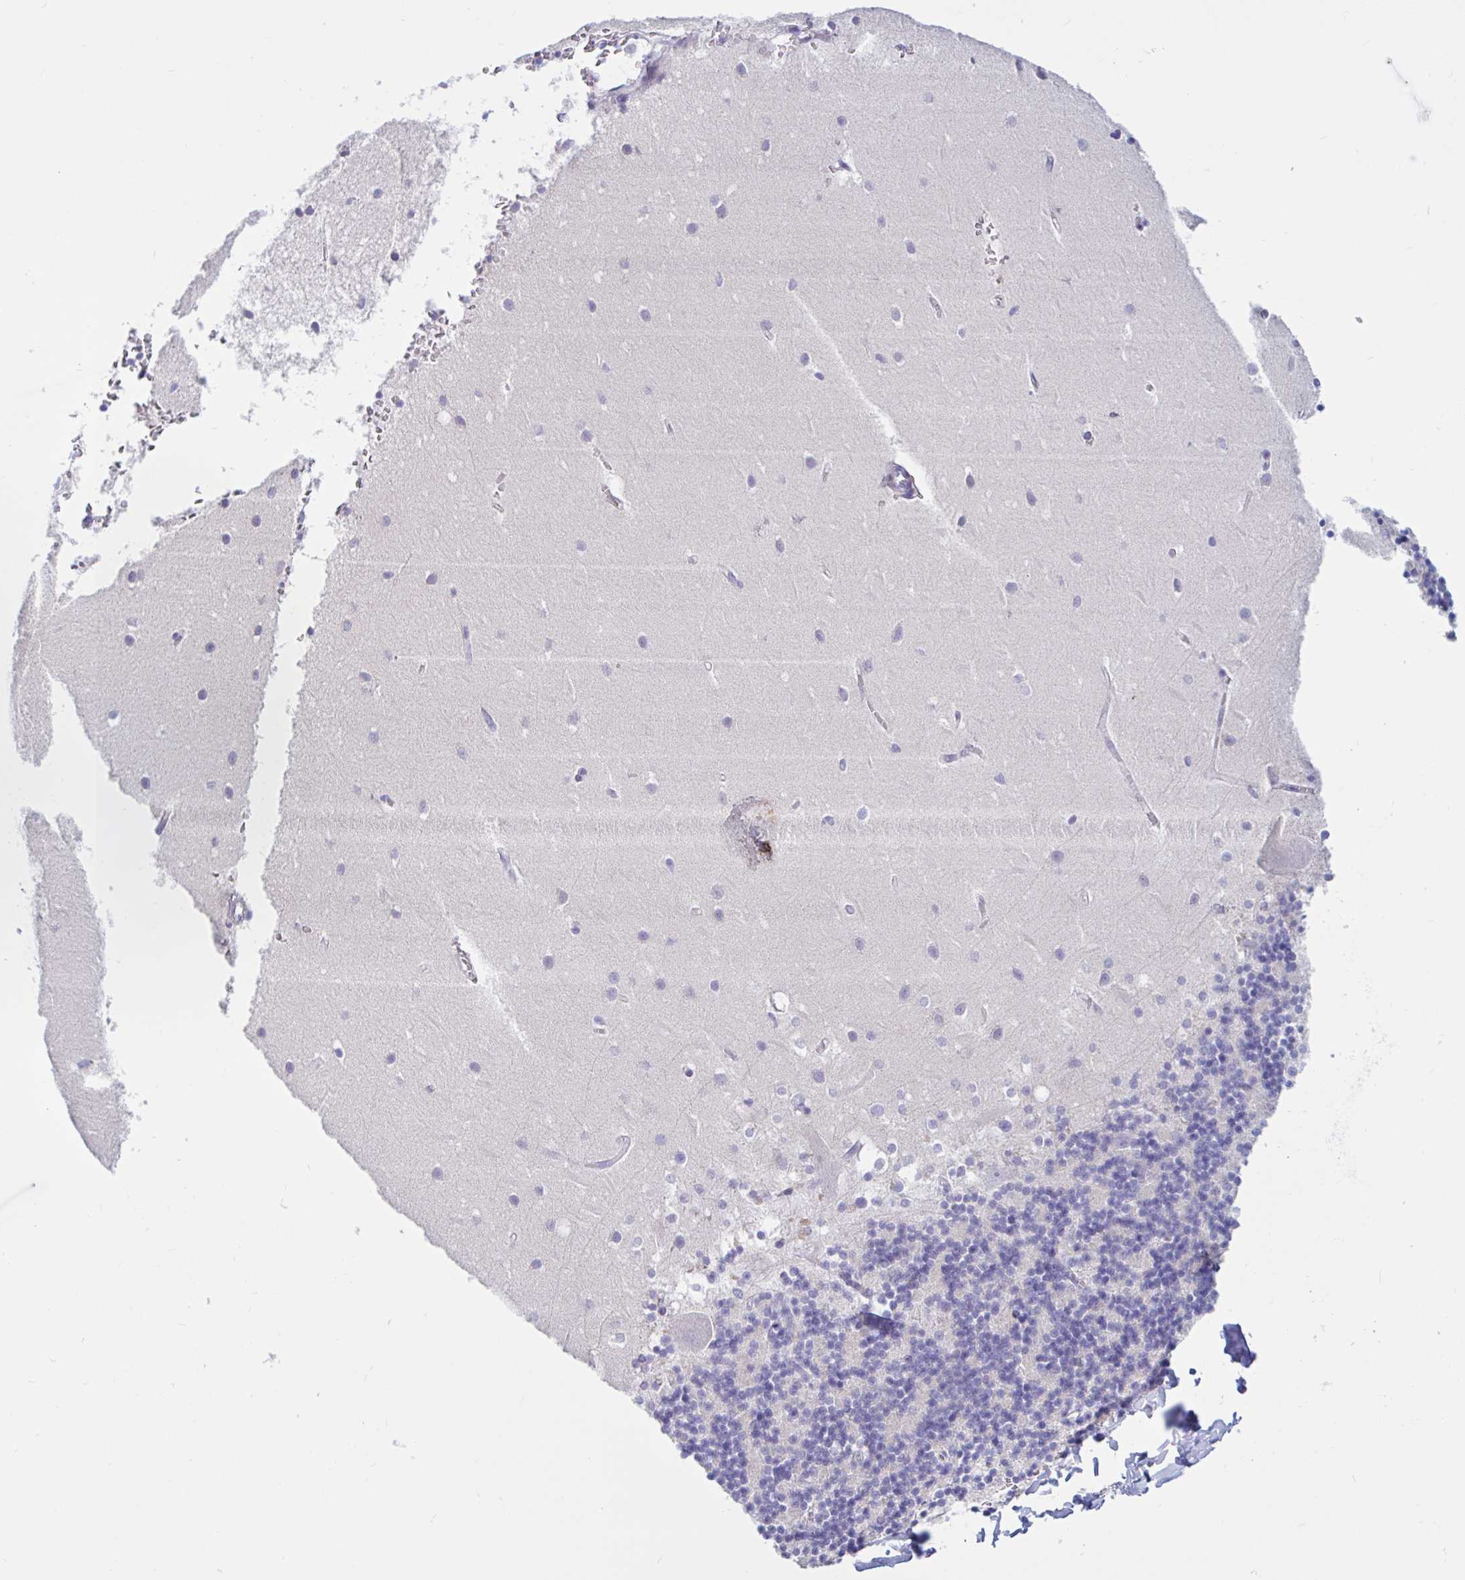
{"staining": {"intensity": "negative", "quantity": "none", "location": "none"}, "tissue": "cerebellum", "cell_type": "Cells in granular layer", "image_type": "normal", "snomed": [{"axis": "morphology", "description": "Normal tissue, NOS"}, {"axis": "topography", "description": "Cerebellum"}], "caption": "Immunohistochemistry micrograph of unremarkable human cerebellum stained for a protein (brown), which demonstrates no expression in cells in granular layer. (DAB IHC with hematoxylin counter stain).", "gene": "ENSG00000271254", "patient": {"sex": "male", "age": 54}}